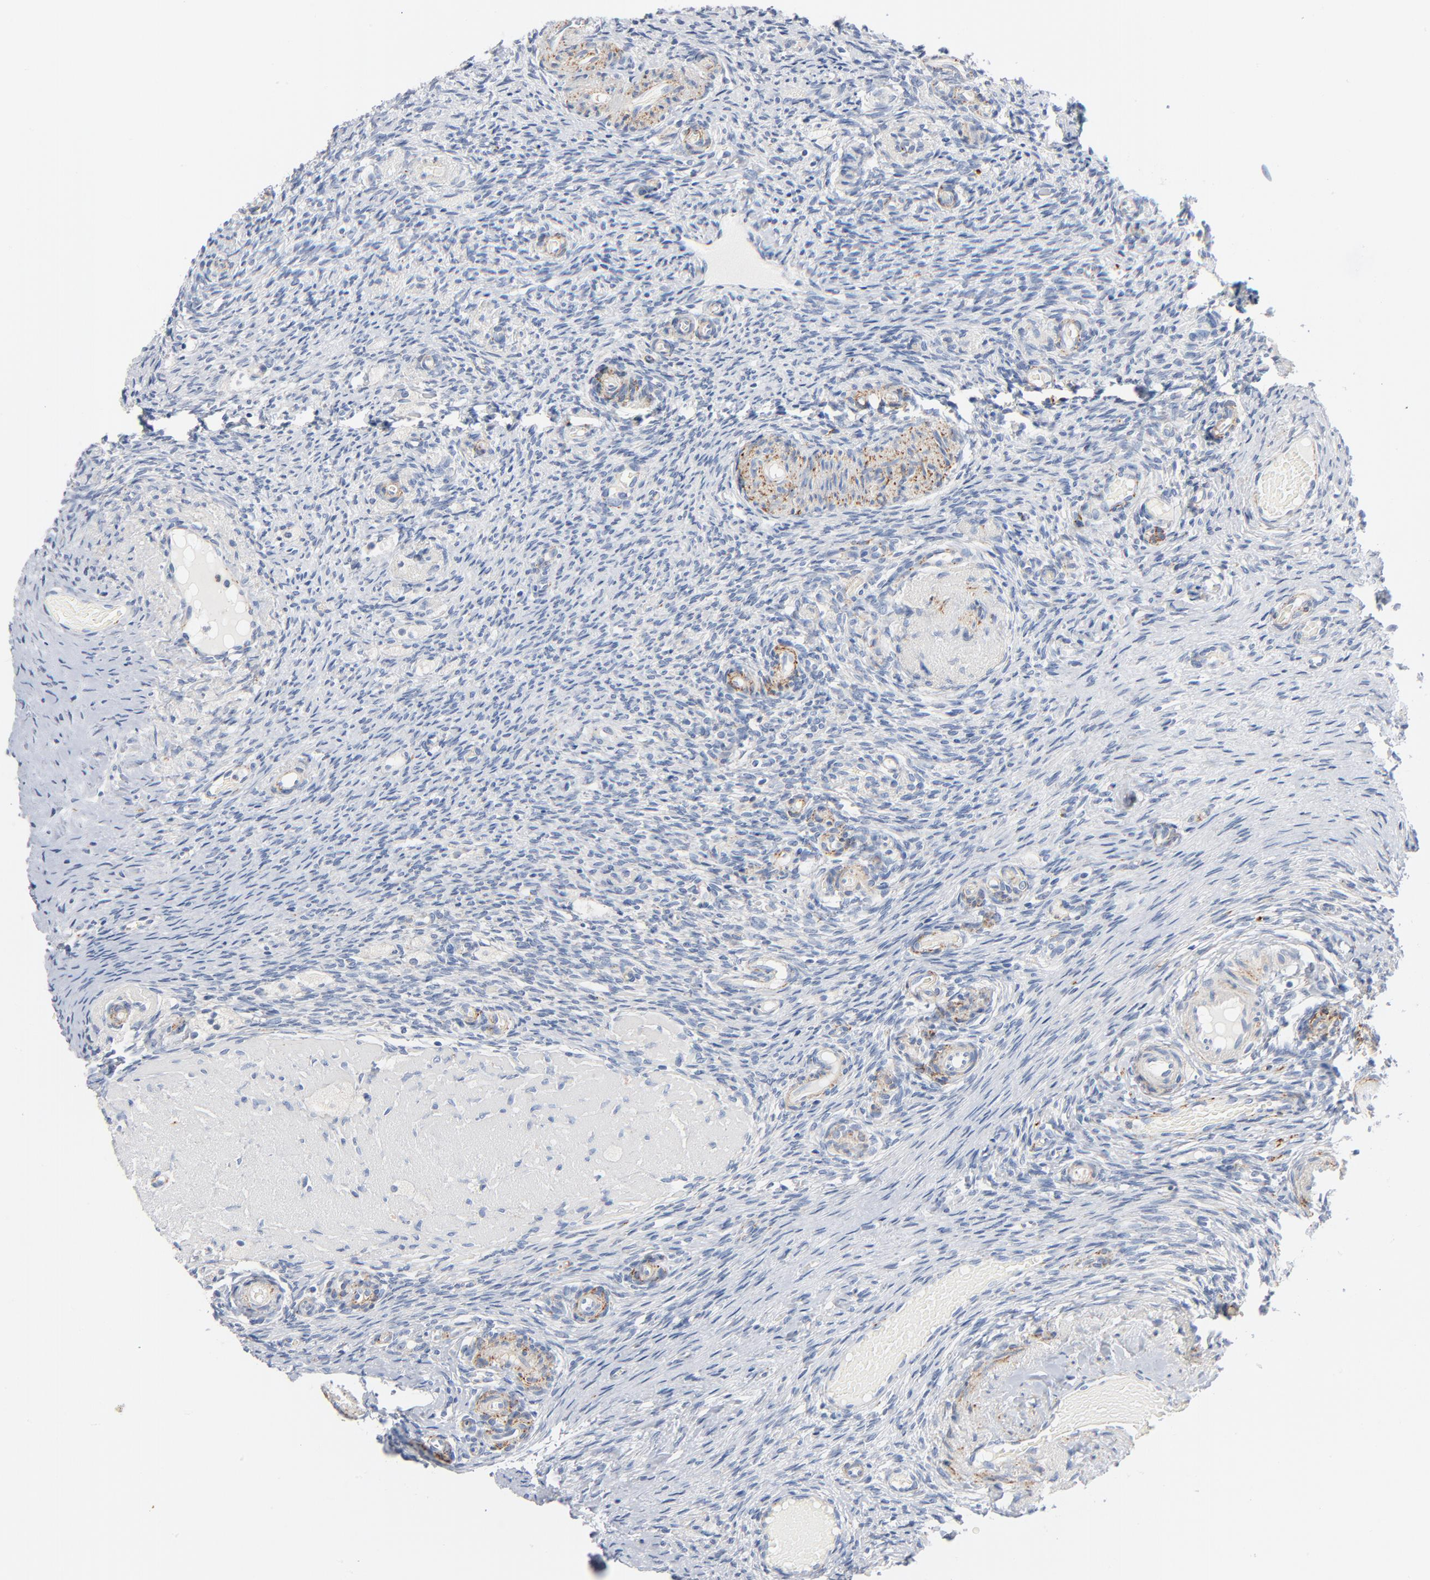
{"staining": {"intensity": "negative", "quantity": "none", "location": "none"}, "tissue": "ovary", "cell_type": "Ovarian stroma cells", "image_type": "normal", "snomed": [{"axis": "morphology", "description": "Normal tissue, NOS"}, {"axis": "topography", "description": "Ovary"}], "caption": "This is an immunohistochemistry (IHC) histopathology image of normal human ovary. There is no staining in ovarian stroma cells.", "gene": "IFT43", "patient": {"sex": "female", "age": 60}}